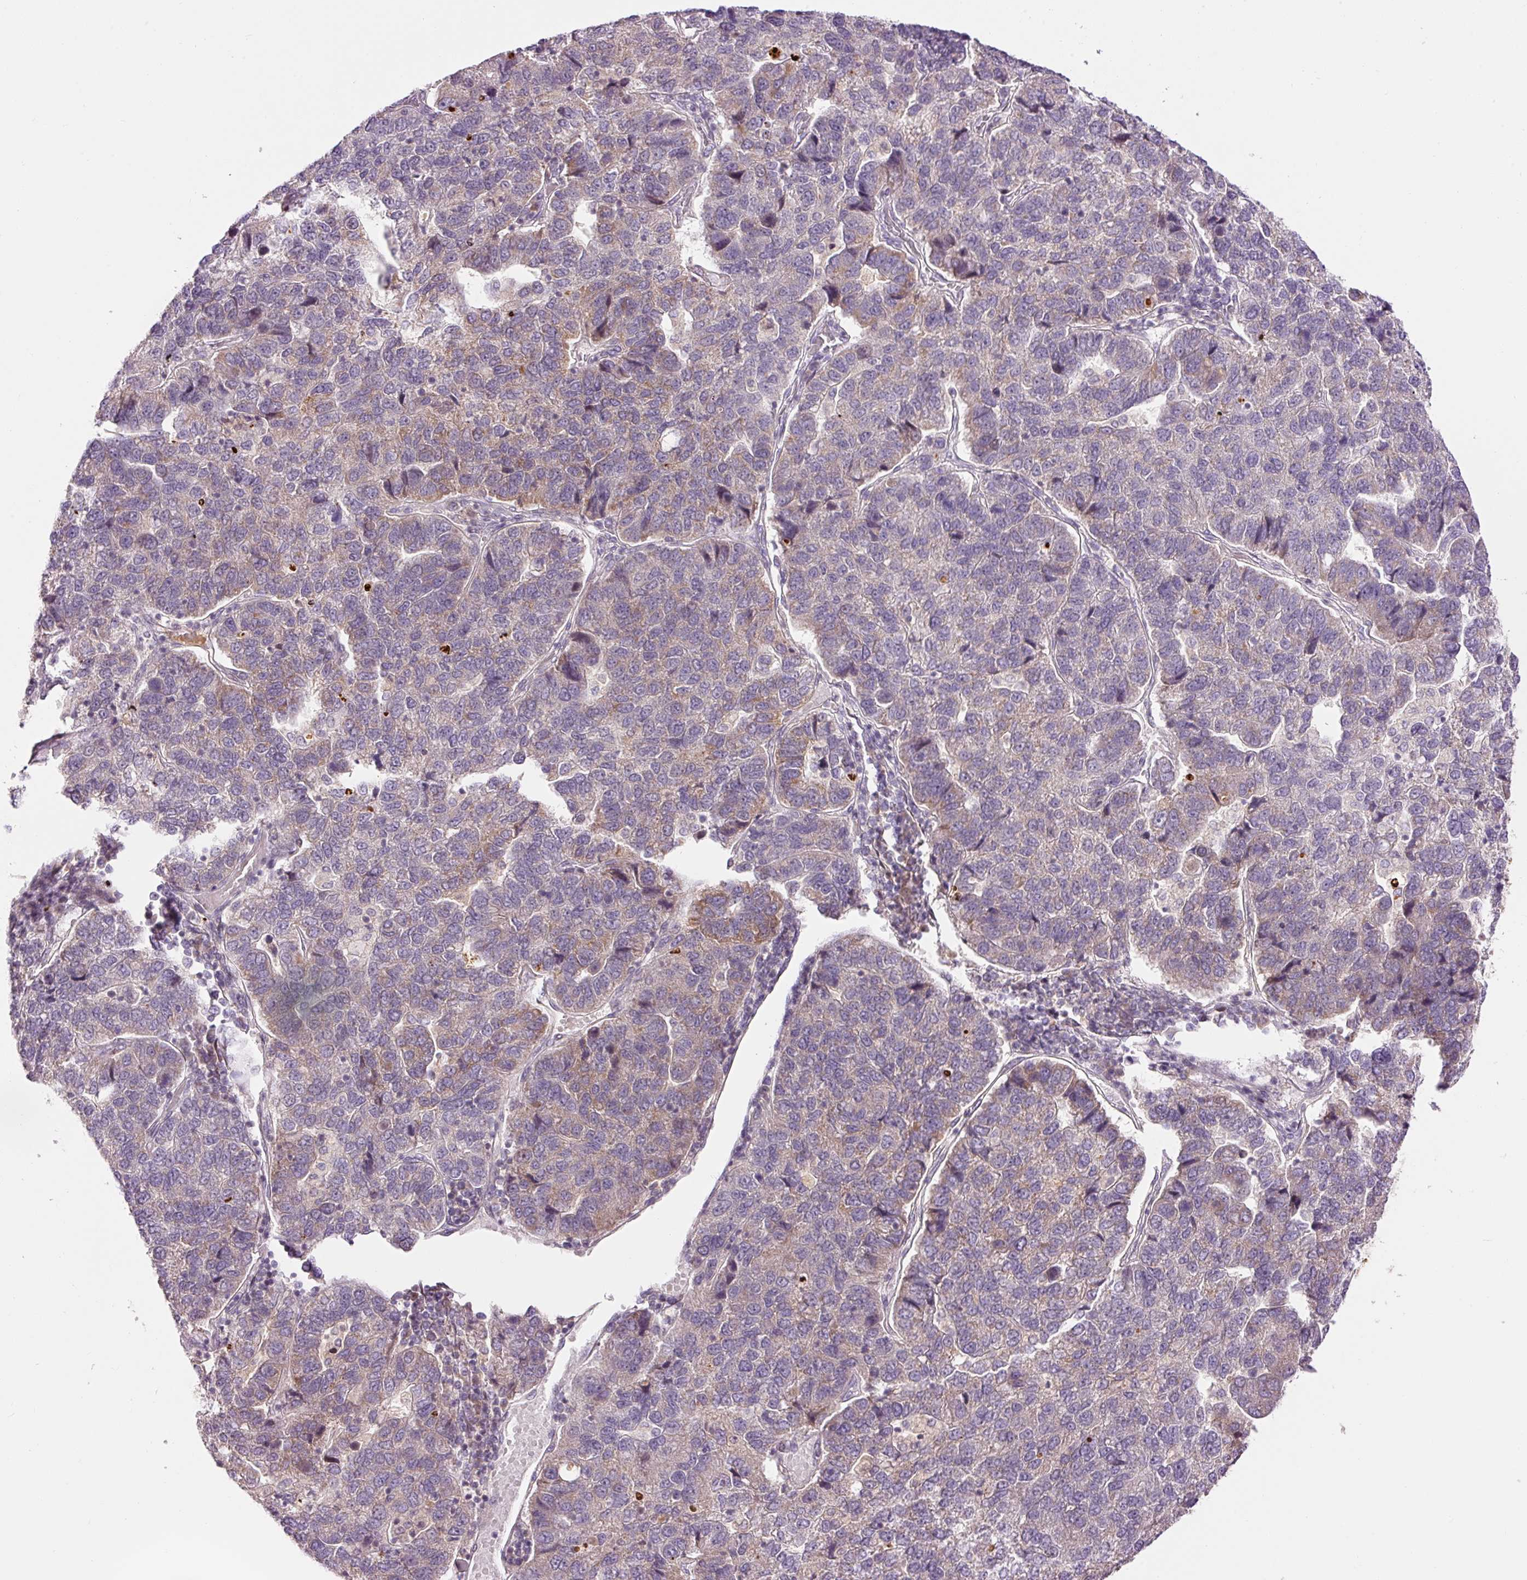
{"staining": {"intensity": "weak", "quantity": "25%-75%", "location": "cytoplasmic/membranous"}, "tissue": "pancreatic cancer", "cell_type": "Tumor cells", "image_type": "cancer", "snomed": [{"axis": "morphology", "description": "Adenocarcinoma, NOS"}, {"axis": "topography", "description": "Pancreas"}], "caption": "The image exhibits a brown stain indicating the presence of a protein in the cytoplasmic/membranous of tumor cells in pancreatic cancer.", "gene": "ABHD11", "patient": {"sex": "female", "age": 61}}